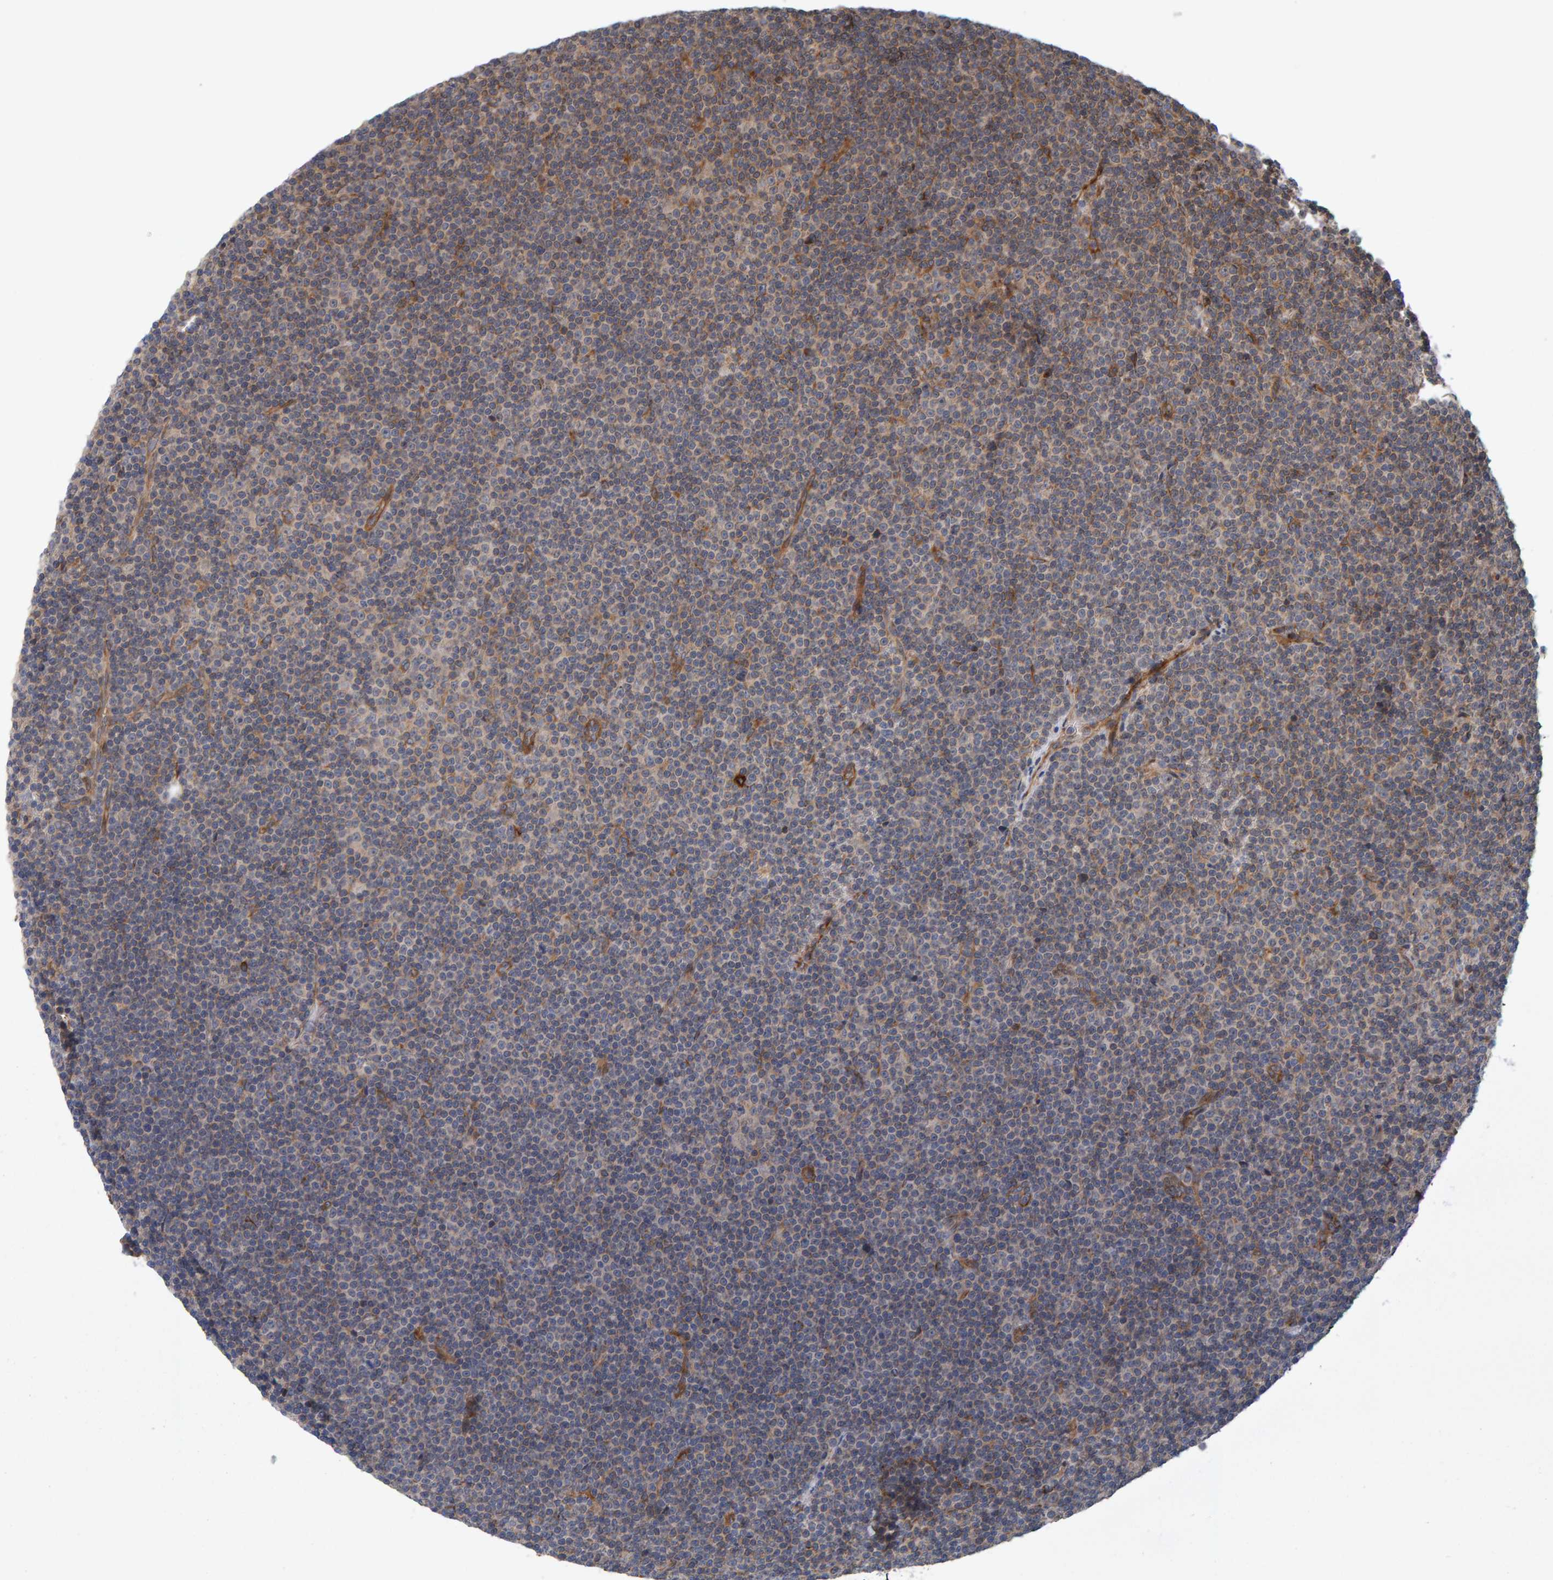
{"staining": {"intensity": "weak", "quantity": "<25%", "location": "cytoplasmic/membranous"}, "tissue": "lymphoma", "cell_type": "Tumor cells", "image_type": "cancer", "snomed": [{"axis": "morphology", "description": "Malignant lymphoma, non-Hodgkin's type, Low grade"}, {"axis": "topography", "description": "Lymph node"}], "caption": "Histopathology image shows no protein expression in tumor cells of lymphoma tissue.", "gene": "BAIAP2", "patient": {"sex": "female", "age": 67}}